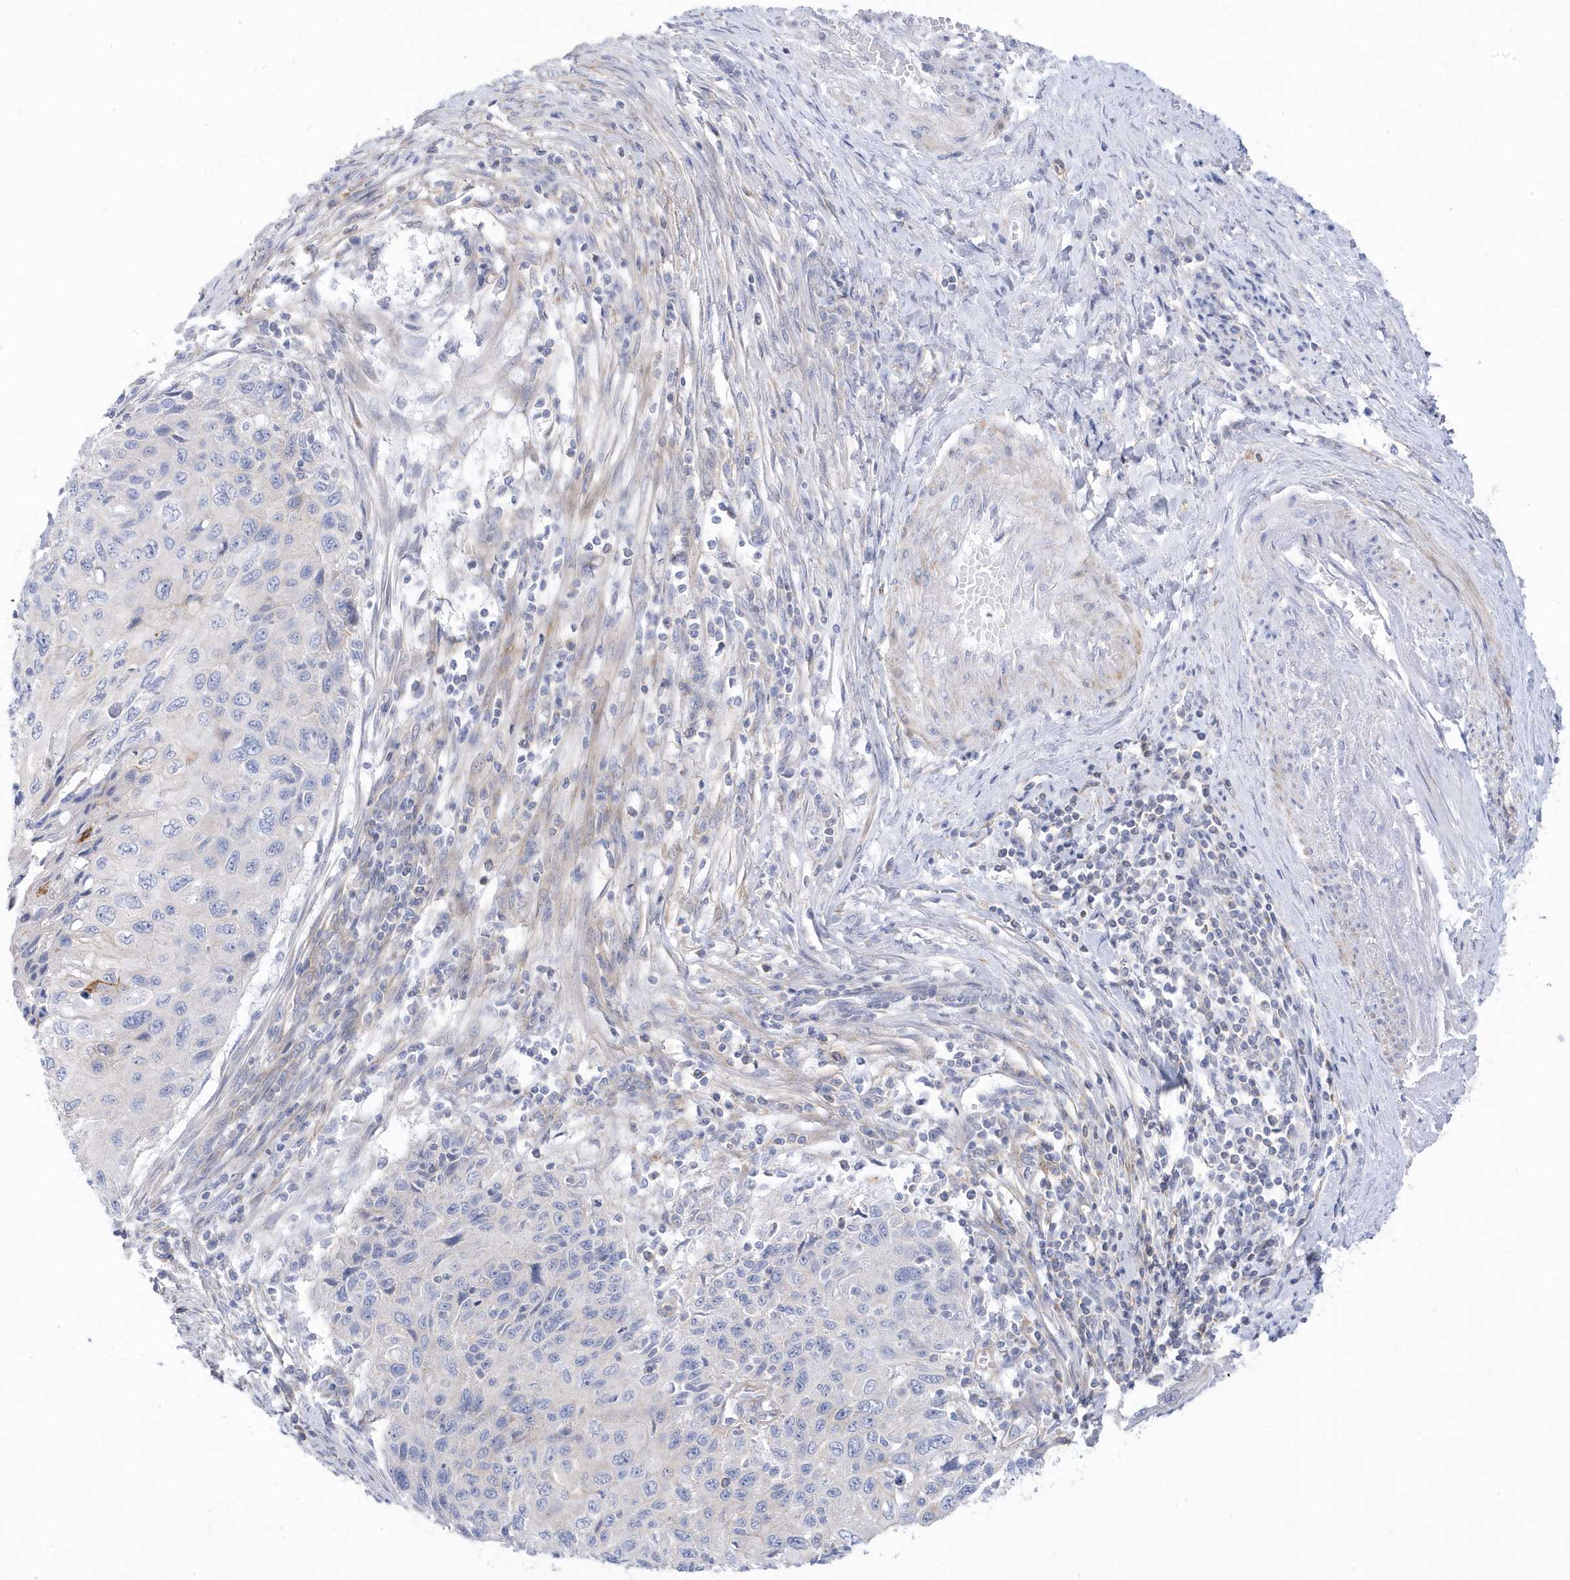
{"staining": {"intensity": "negative", "quantity": "none", "location": "none"}, "tissue": "cervical cancer", "cell_type": "Tumor cells", "image_type": "cancer", "snomed": [{"axis": "morphology", "description": "Squamous cell carcinoma, NOS"}, {"axis": "topography", "description": "Cervix"}], "caption": "This is a photomicrograph of immunohistochemistry (IHC) staining of squamous cell carcinoma (cervical), which shows no expression in tumor cells.", "gene": "ANAPC1", "patient": {"sex": "female", "age": 70}}